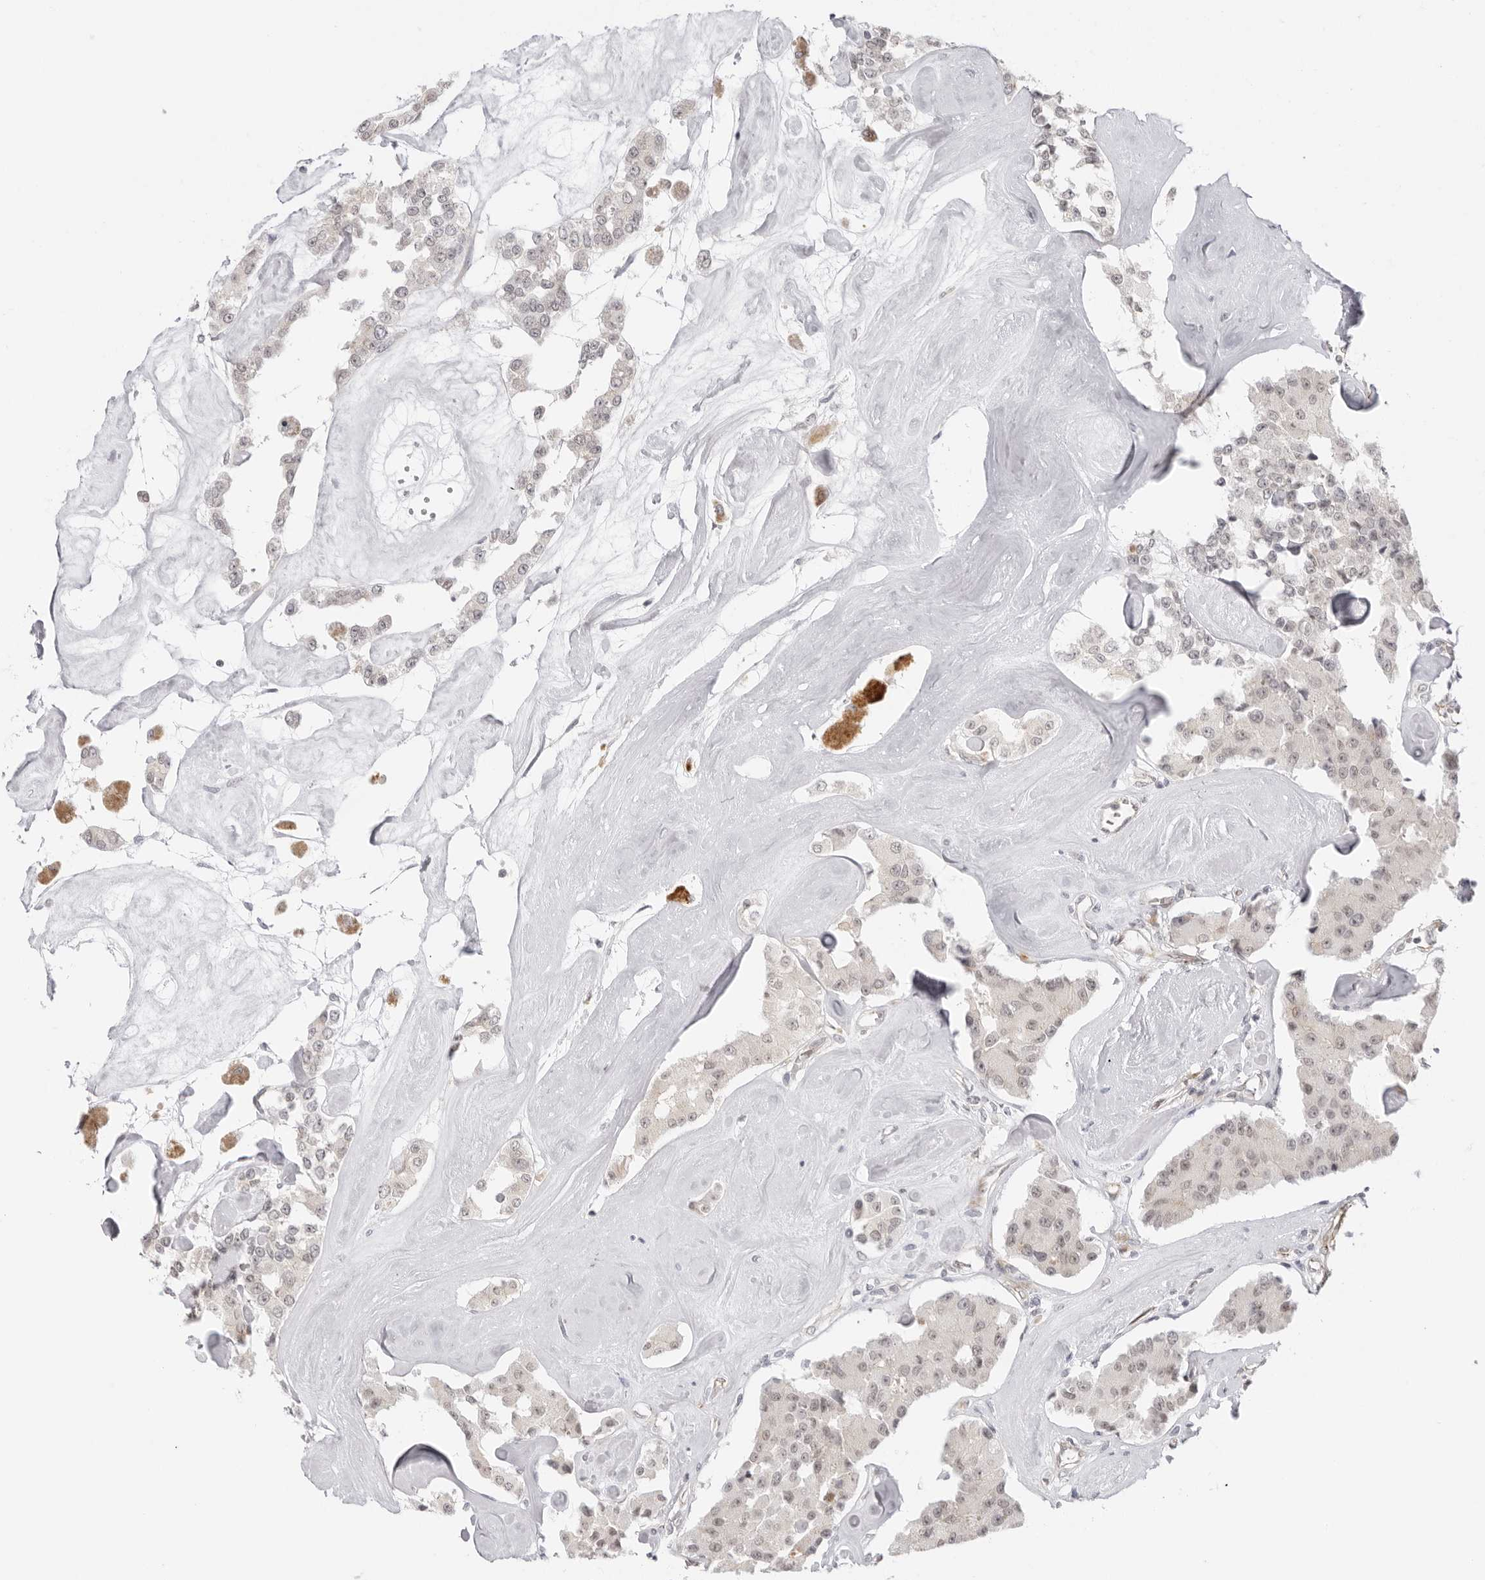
{"staining": {"intensity": "weak", "quantity": "<25%", "location": "nuclear"}, "tissue": "carcinoid", "cell_type": "Tumor cells", "image_type": "cancer", "snomed": [{"axis": "morphology", "description": "Carcinoid, malignant, NOS"}, {"axis": "topography", "description": "Pancreas"}], "caption": "An IHC histopathology image of carcinoid is shown. There is no staining in tumor cells of carcinoid.", "gene": "TRAPPC3", "patient": {"sex": "male", "age": 41}}